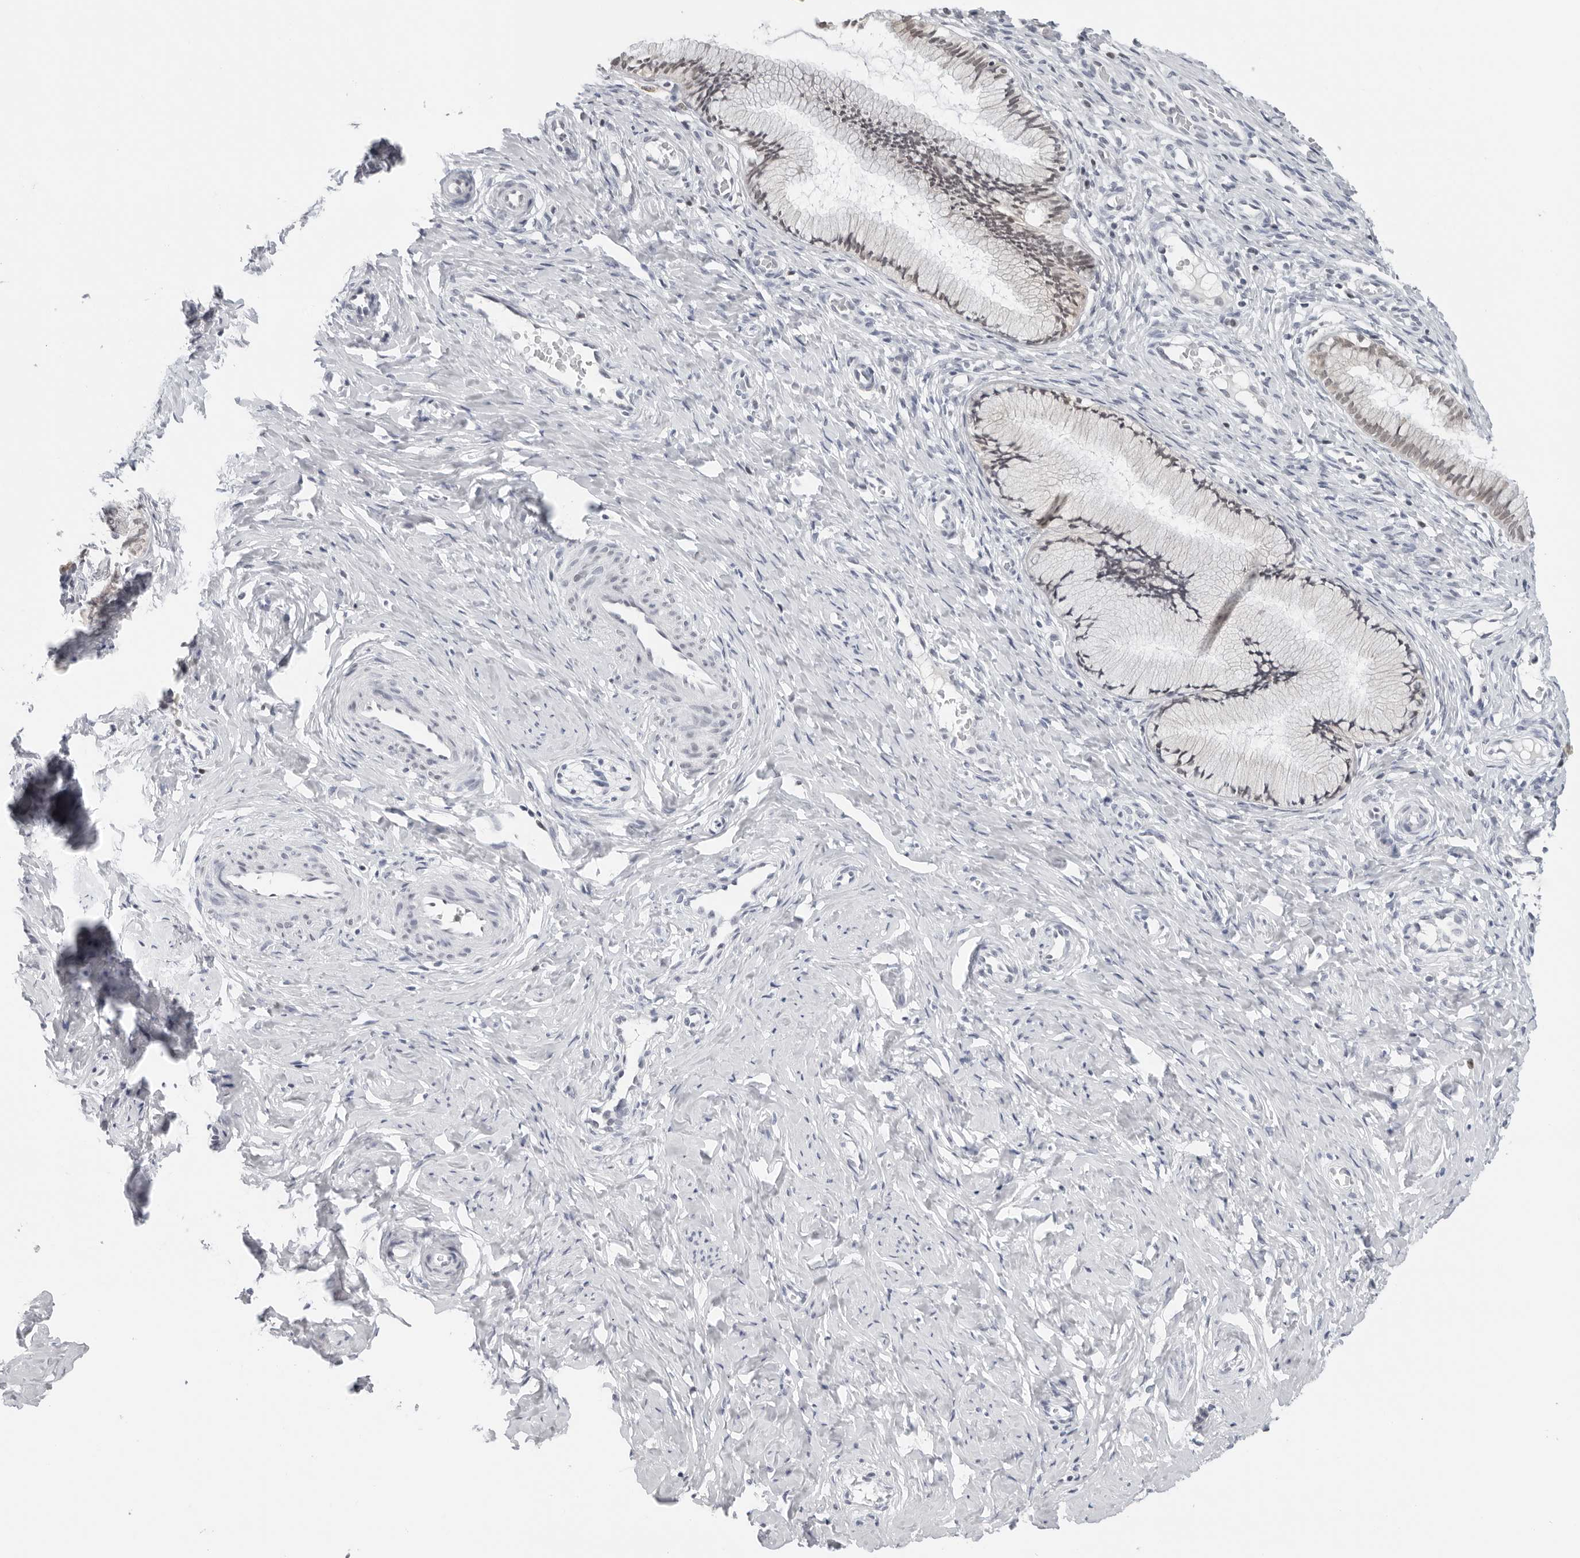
{"staining": {"intensity": "weak", "quantity": "25%-75%", "location": "cytoplasmic/membranous,nuclear"}, "tissue": "cervix", "cell_type": "Glandular cells", "image_type": "normal", "snomed": [{"axis": "morphology", "description": "Normal tissue, NOS"}, {"axis": "topography", "description": "Cervix"}], "caption": "Protein expression analysis of normal cervix exhibits weak cytoplasmic/membranous,nuclear expression in approximately 25%-75% of glandular cells.", "gene": "FLG2", "patient": {"sex": "female", "age": 27}}